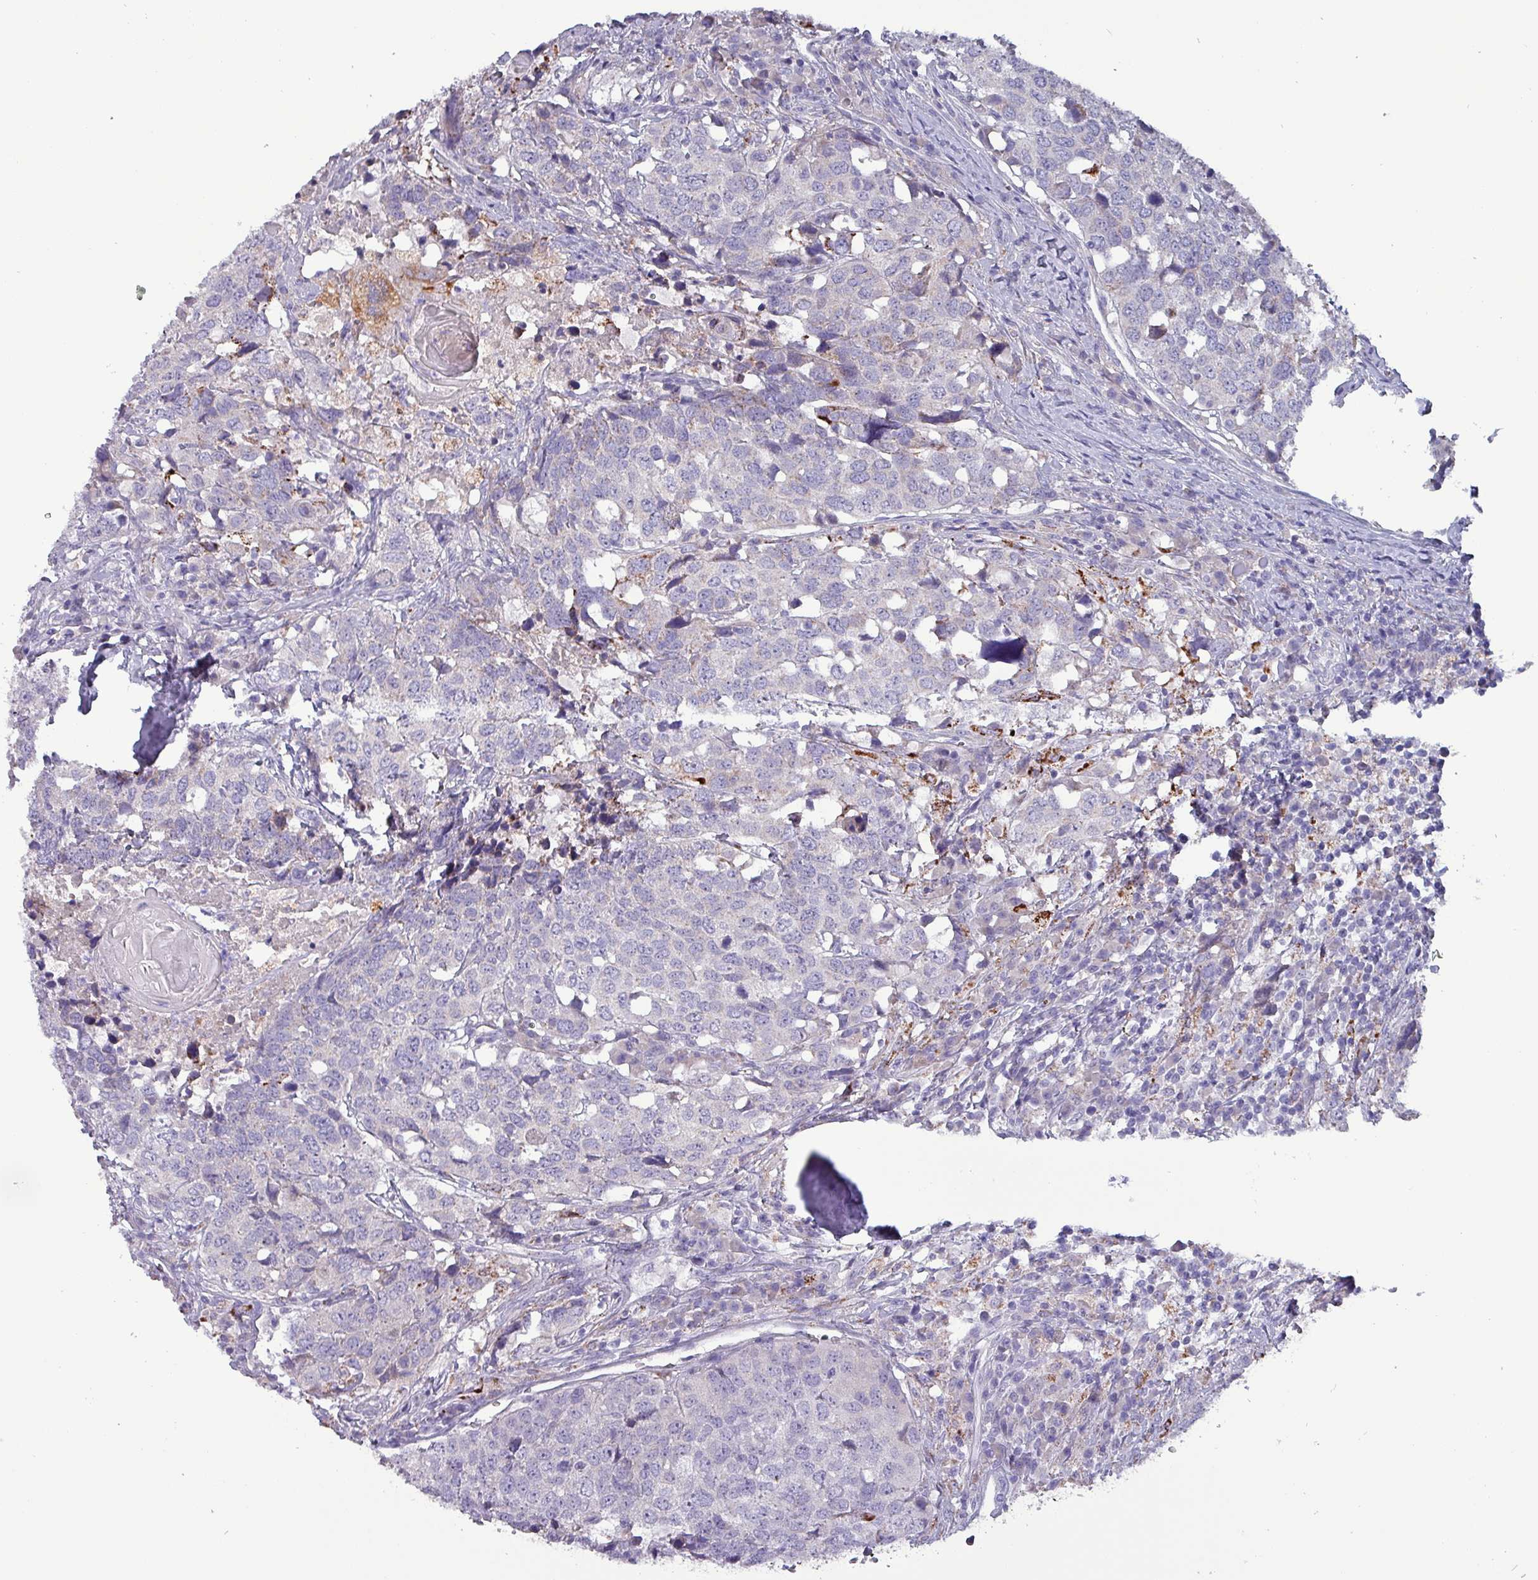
{"staining": {"intensity": "negative", "quantity": "none", "location": "none"}, "tissue": "head and neck cancer", "cell_type": "Tumor cells", "image_type": "cancer", "snomed": [{"axis": "morphology", "description": "Normal tissue, NOS"}, {"axis": "morphology", "description": "Squamous cell carcinoma, NOS"}, {"axis": "topography", "description": "Skeletal muscle"}, {"axis": "topography", "description": "Vascular tissue"}, {"axis": "topography", "description": "Peripheral nerve tissue"}, {"axis": "topography", "description": "Head-Neck"}], "caption": "Head and neck squamous cell carcinoma was stained to show a protein in brown. There is no significant staining in tumor cells.", "gene": "HSD3B7", "patient": {"sex": "male", "age": 66}}